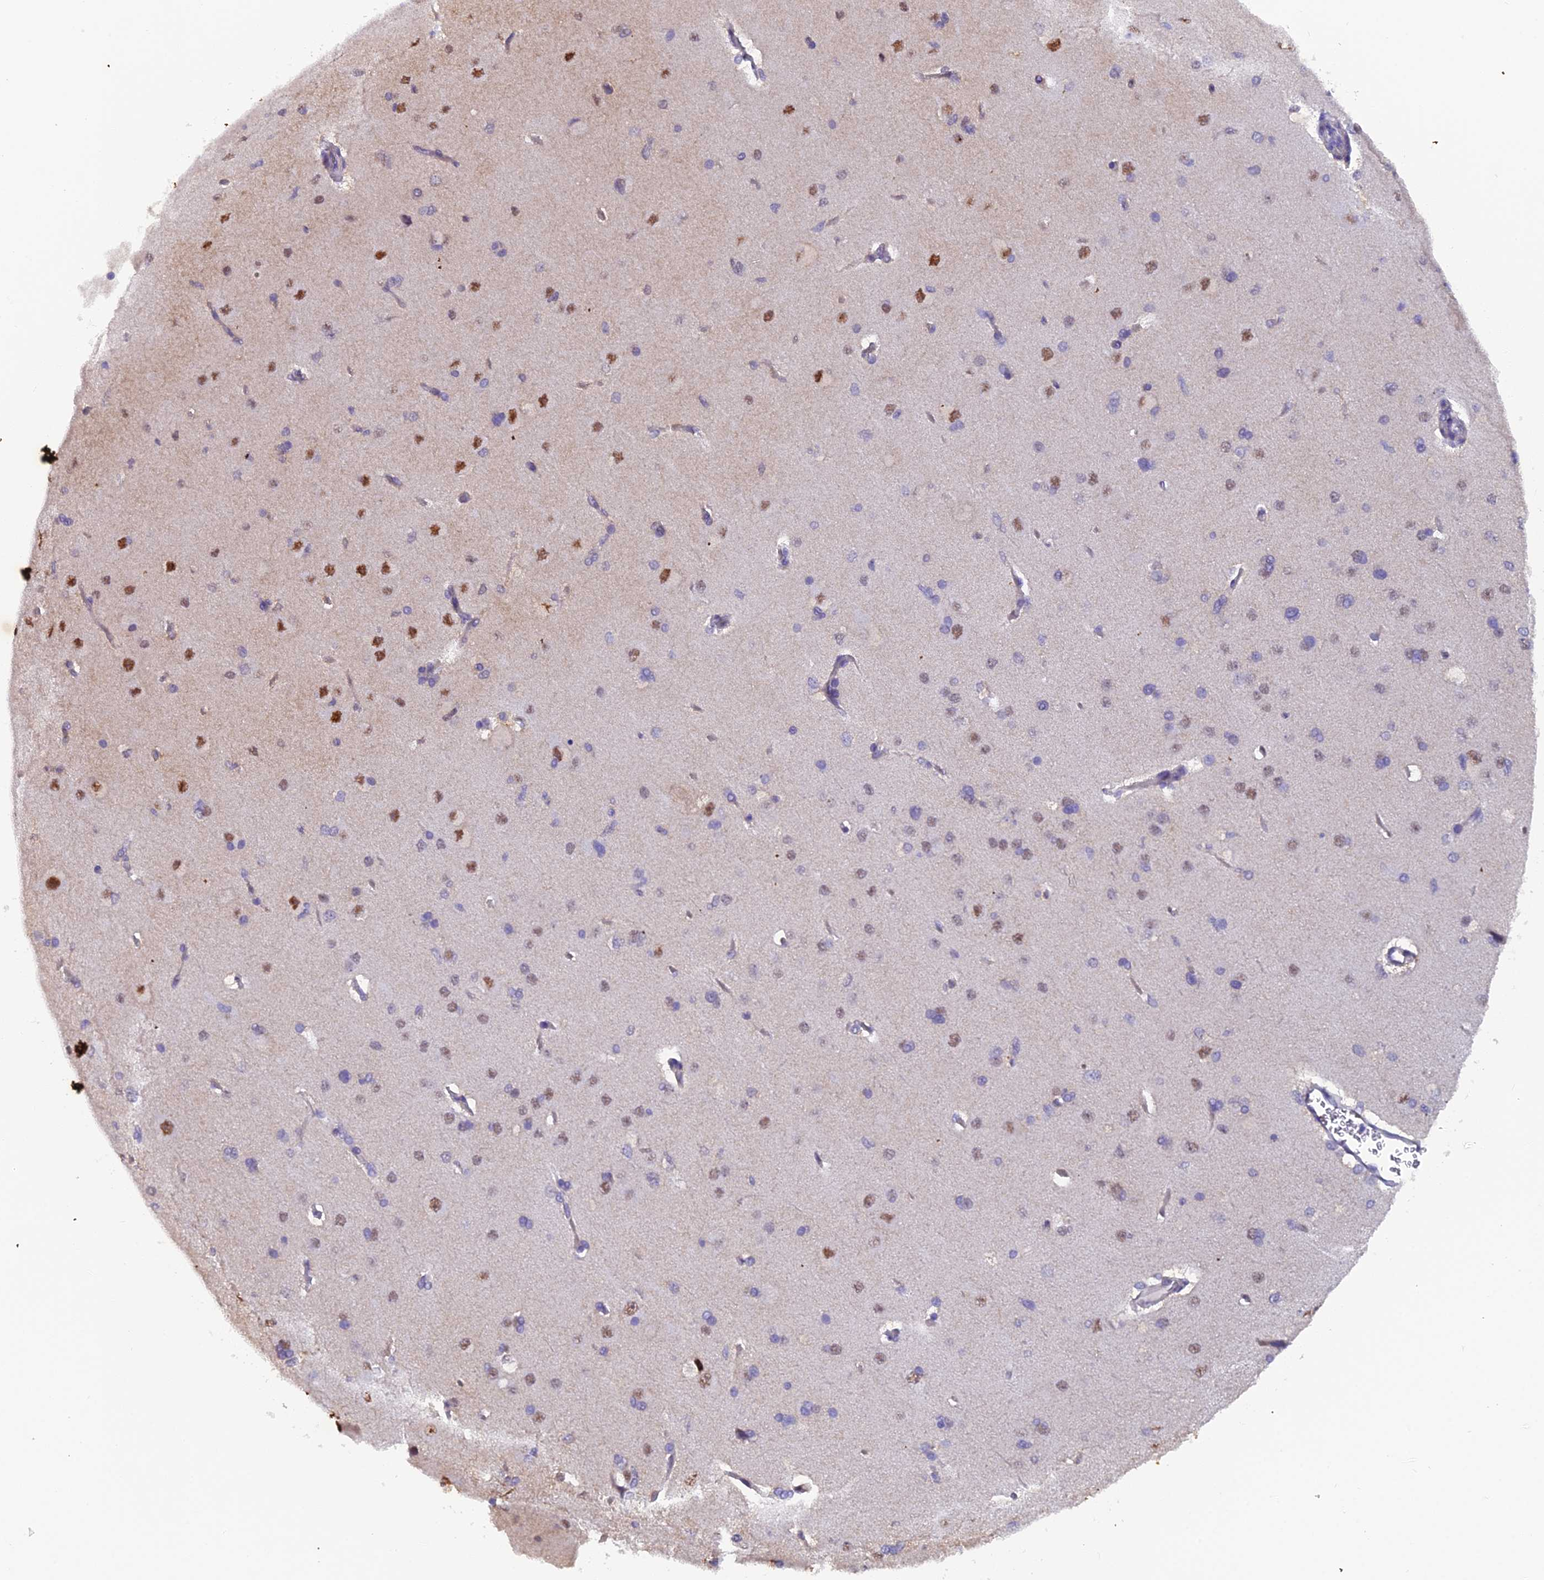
{"staining": {"intensity": "negative", "quantity": "none", "location": "none"}, "tissue": "cerebral cortex", "cell_type": "Endothelial cells", "image_type": "normal", "snomed": [{"axis": "morphology", "description": "Normal tissue, NOS"}, {"axis": "topography", "description": "Cerebral cortex"}], "caption": "High magnification brightfield microscopy of benign cerebral cortex stained with DAB (brown) and counterstained with hematoxylin (blue): endothelial cells show no significant staining. (Stains: DAB immunohistochemistry (IHC) with hematoxylin counter stain, Microscopy: brightfield microscopy at high magnification).", "gene": "XKR9", "patient": {"sex": "male", "age": 62}}